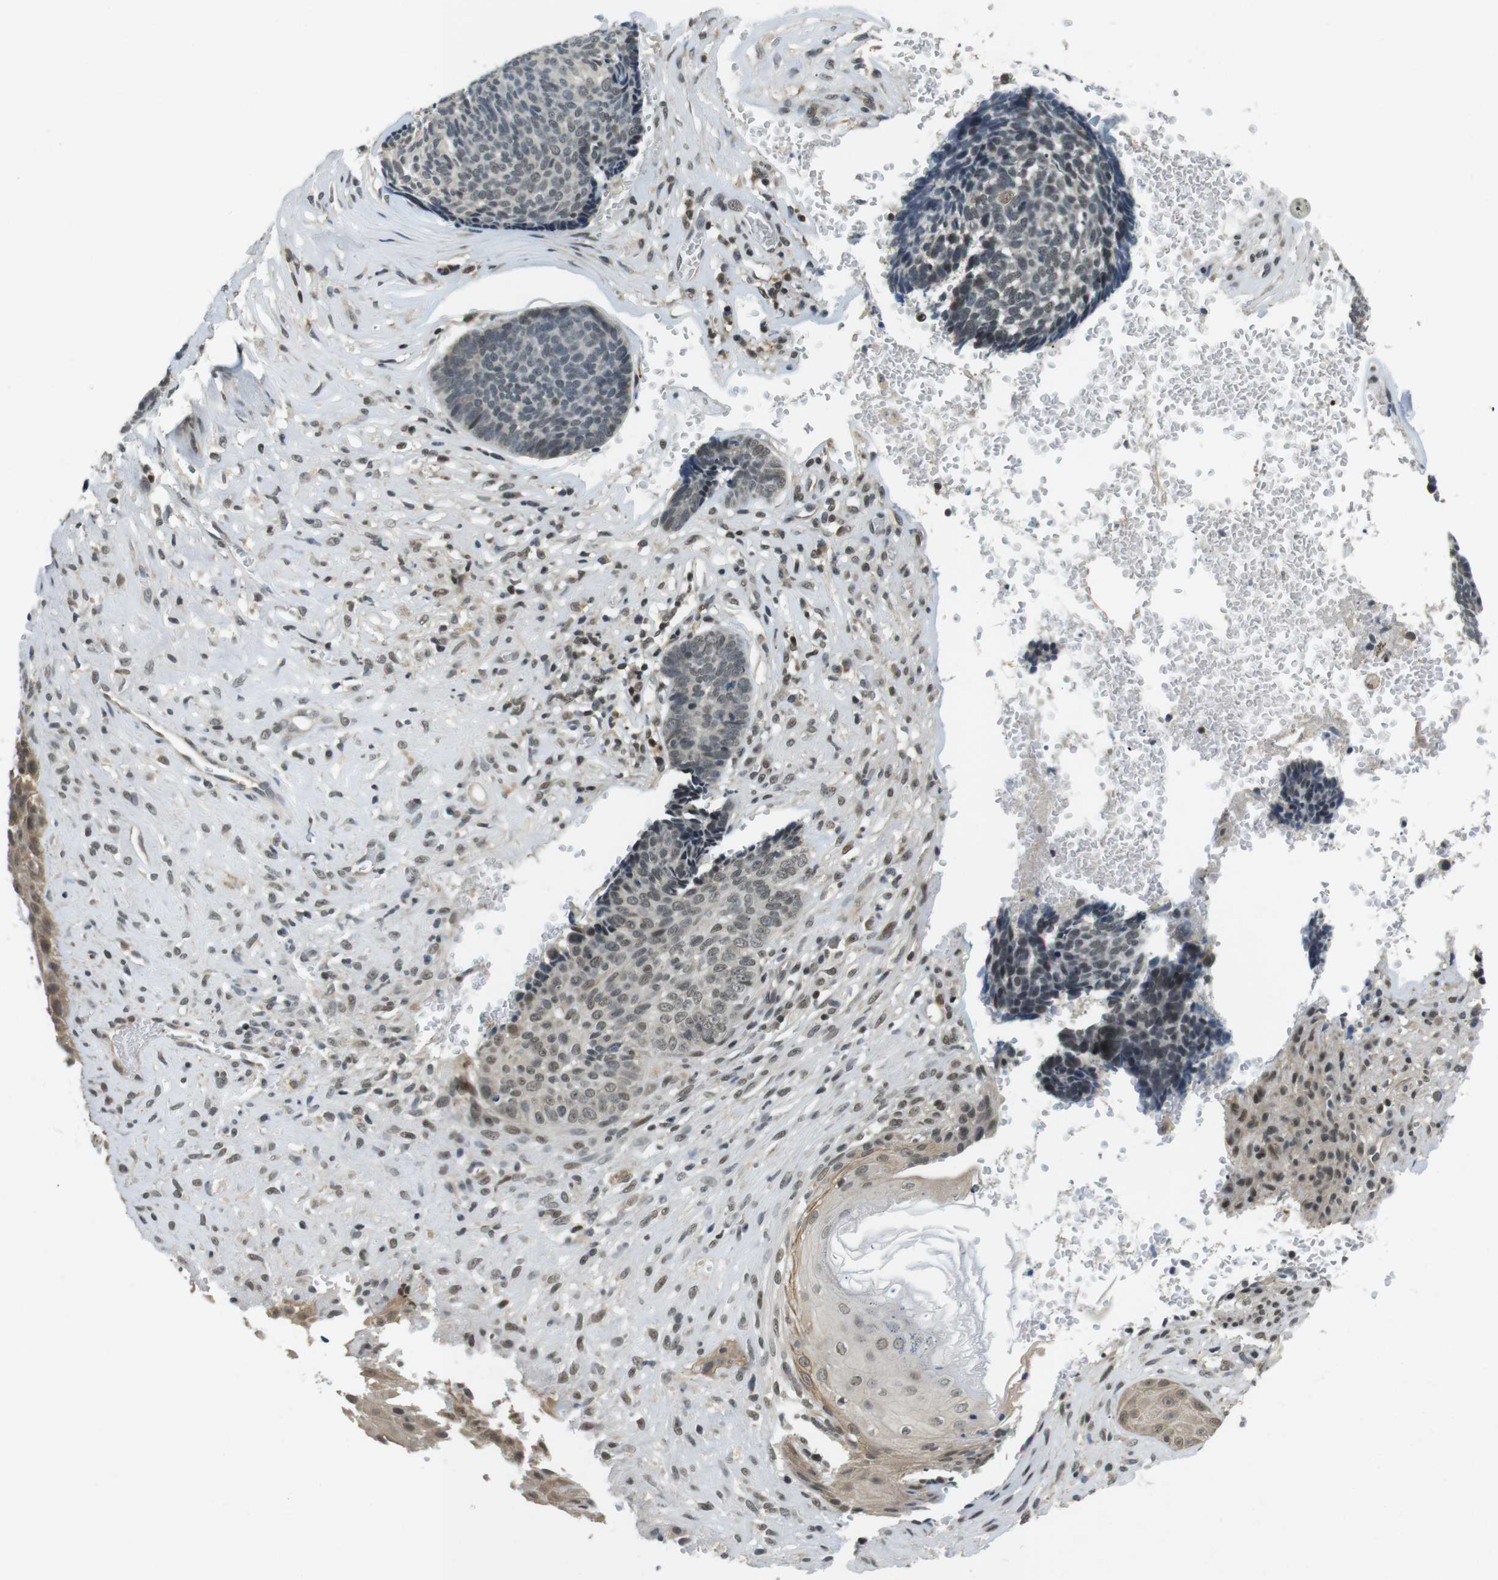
{"staining": {"intensity": "weak", "quantity": "25%-75%", "location": "nuclear"}, "tissue": "skin cancer", "cell_type": "Tumor cells", "image_type": "cancer", "snomed": [{"axis": "morphology", "description": "Basal cell carcinoma"}, {"axis": "topography", "description": "Skin"}], "caption": "IHC of skin cancer (basal cell carcinoma) demonstrates low levels of weak nuclear expression in about 25%-75% of tumor cells. (DAB (3,3'-diaminobenzidine) IHC with brightfield microscopy, high magnification).", "gene": "BRD4", "patient": {"sex": "male", "age": 84}}